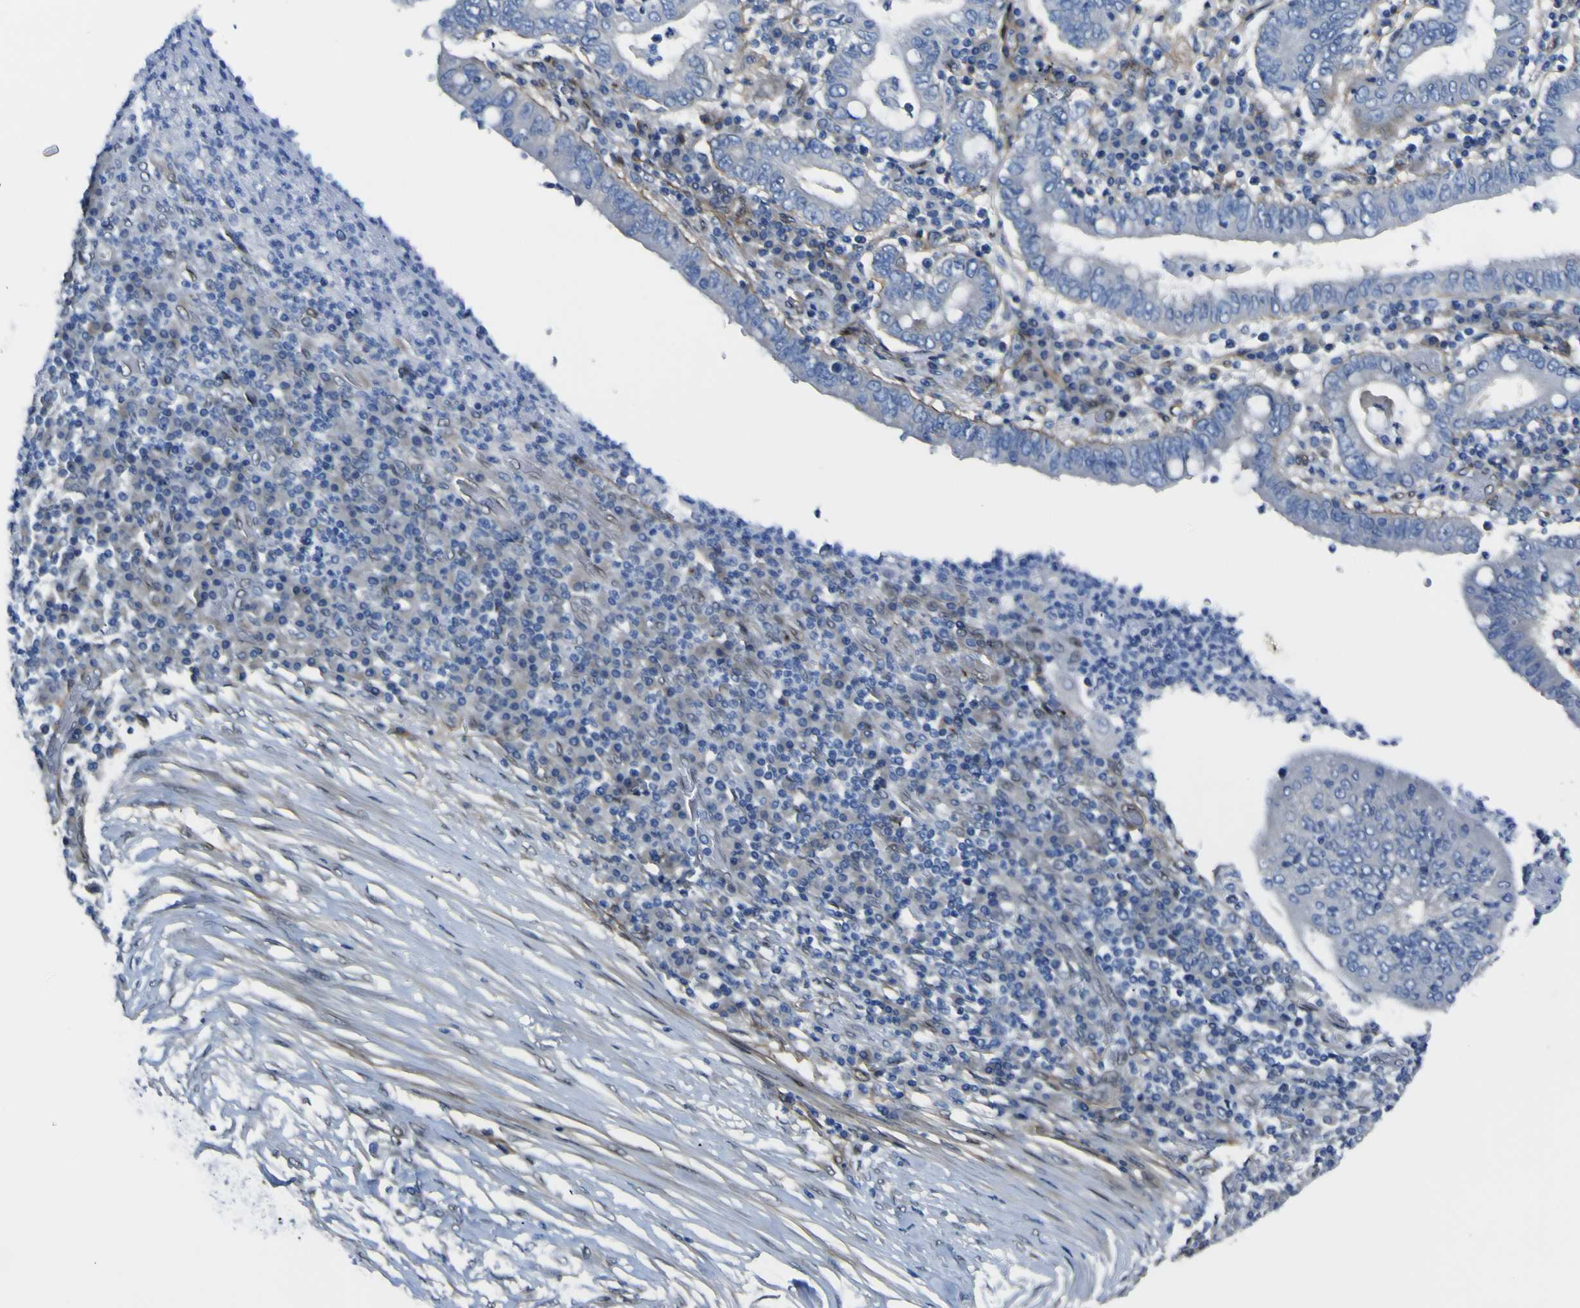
{"staining": {"intensity": "negative", "quantity": "none", "location": "none"}, "tissue": "stomach cancer", "cell_type": "Tumor cells", "image_type": "cancer", "snomed": [{"axis": "morphology", "description": "Normal tissue, NOS"}, {"axis": "morphology", "description": "Adenocarcinoma, NOS"}, {"axis": "topography", "description": "Esophagus"}, {"axis": "topography", "description": "Stomach, upper"}, {"axis": "topography", "description": "Peripheral nerve tissue"}], "caption": "High power microscopy micrograph of an IHC image of stomach adenocarcinoma, revealing no significant expression in tumor cells. The staining was performed using DAB (3,3'-diaminobenzidine) to visualize the protein expression in brown, while the nuclei were stained in blue with hematoxylin (Magnification: 20x).", "gene": "LRRN1", "patient": {"sex": "male", "age": 62}}